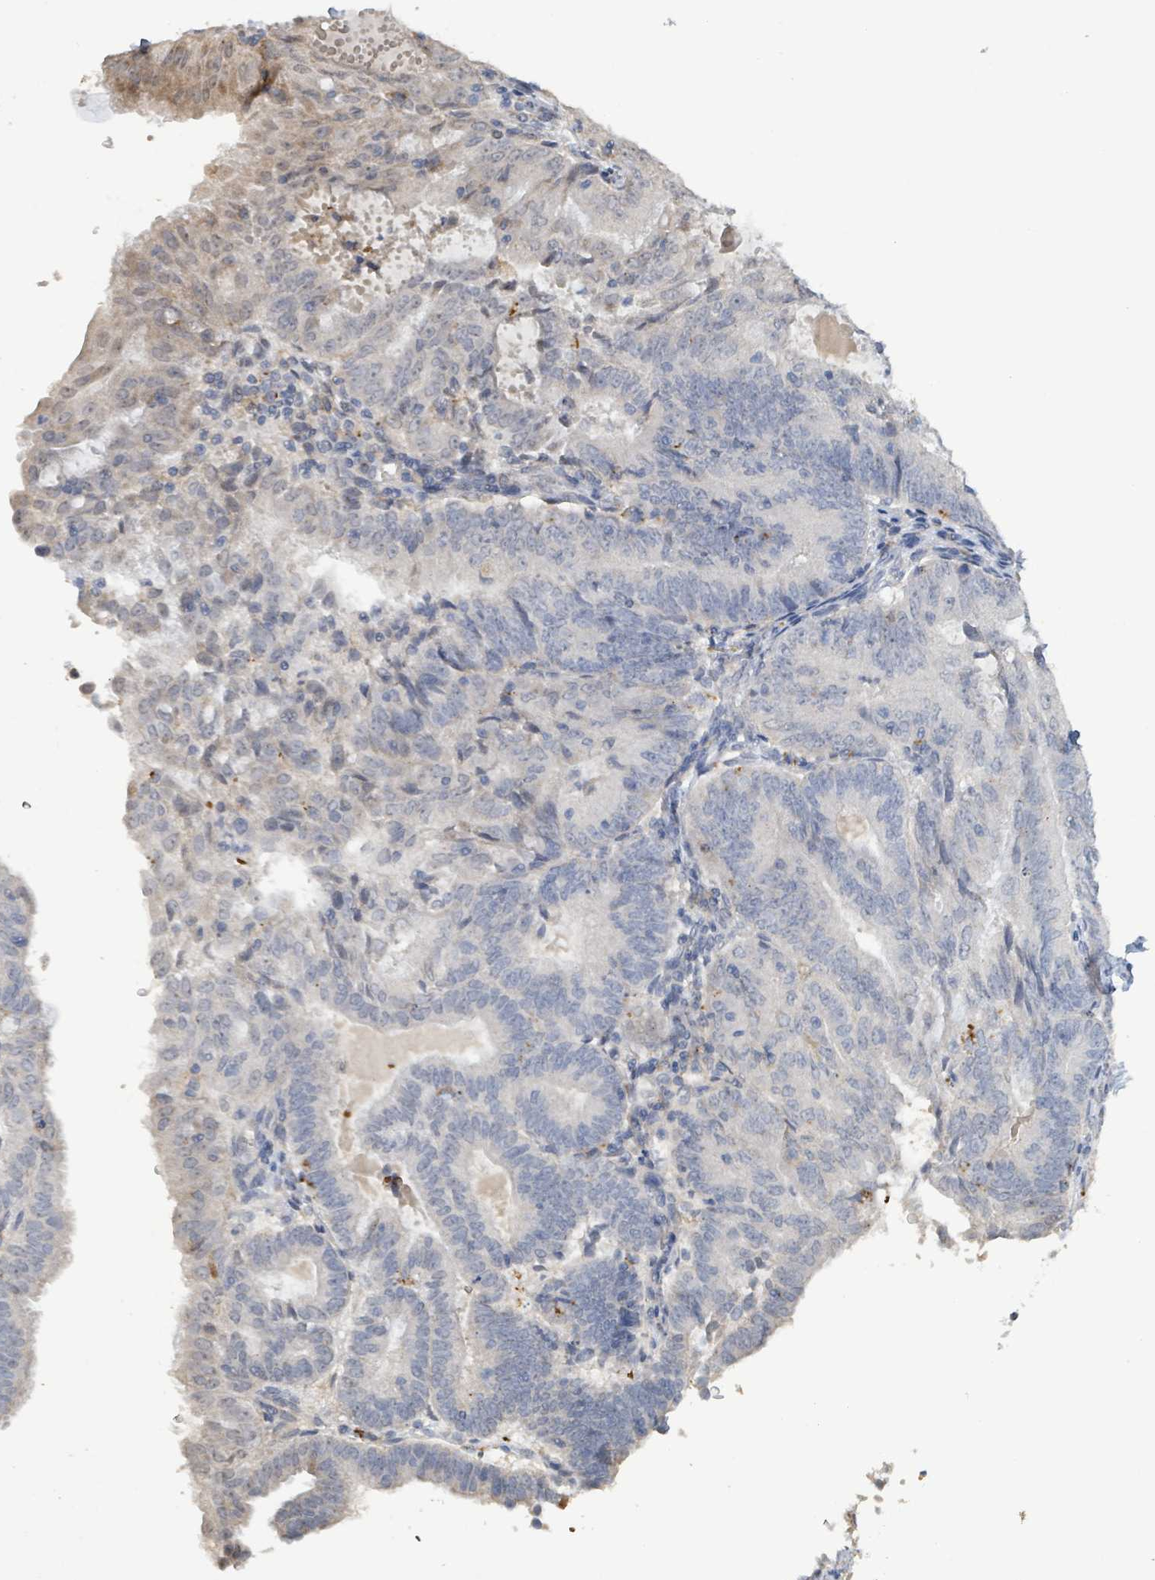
{"staining": {"intensity": "negative", "quantity": "none", "location": "none"}, "tissue": "endometrial cancer", "cell_type": "Tumor cells", "image_type": "cancer", "snomed": [{"axis": "morphology", "description": "Adenocarcinoma, NOS"}, {"axis": "topography", "description": "Endometrium"}], "caption": "The histopathology image demonstrates no staining of tumor cells in endometrial cancer.", "gene": "SEBOX", "patient": {"sex": "female", "age": 70}}